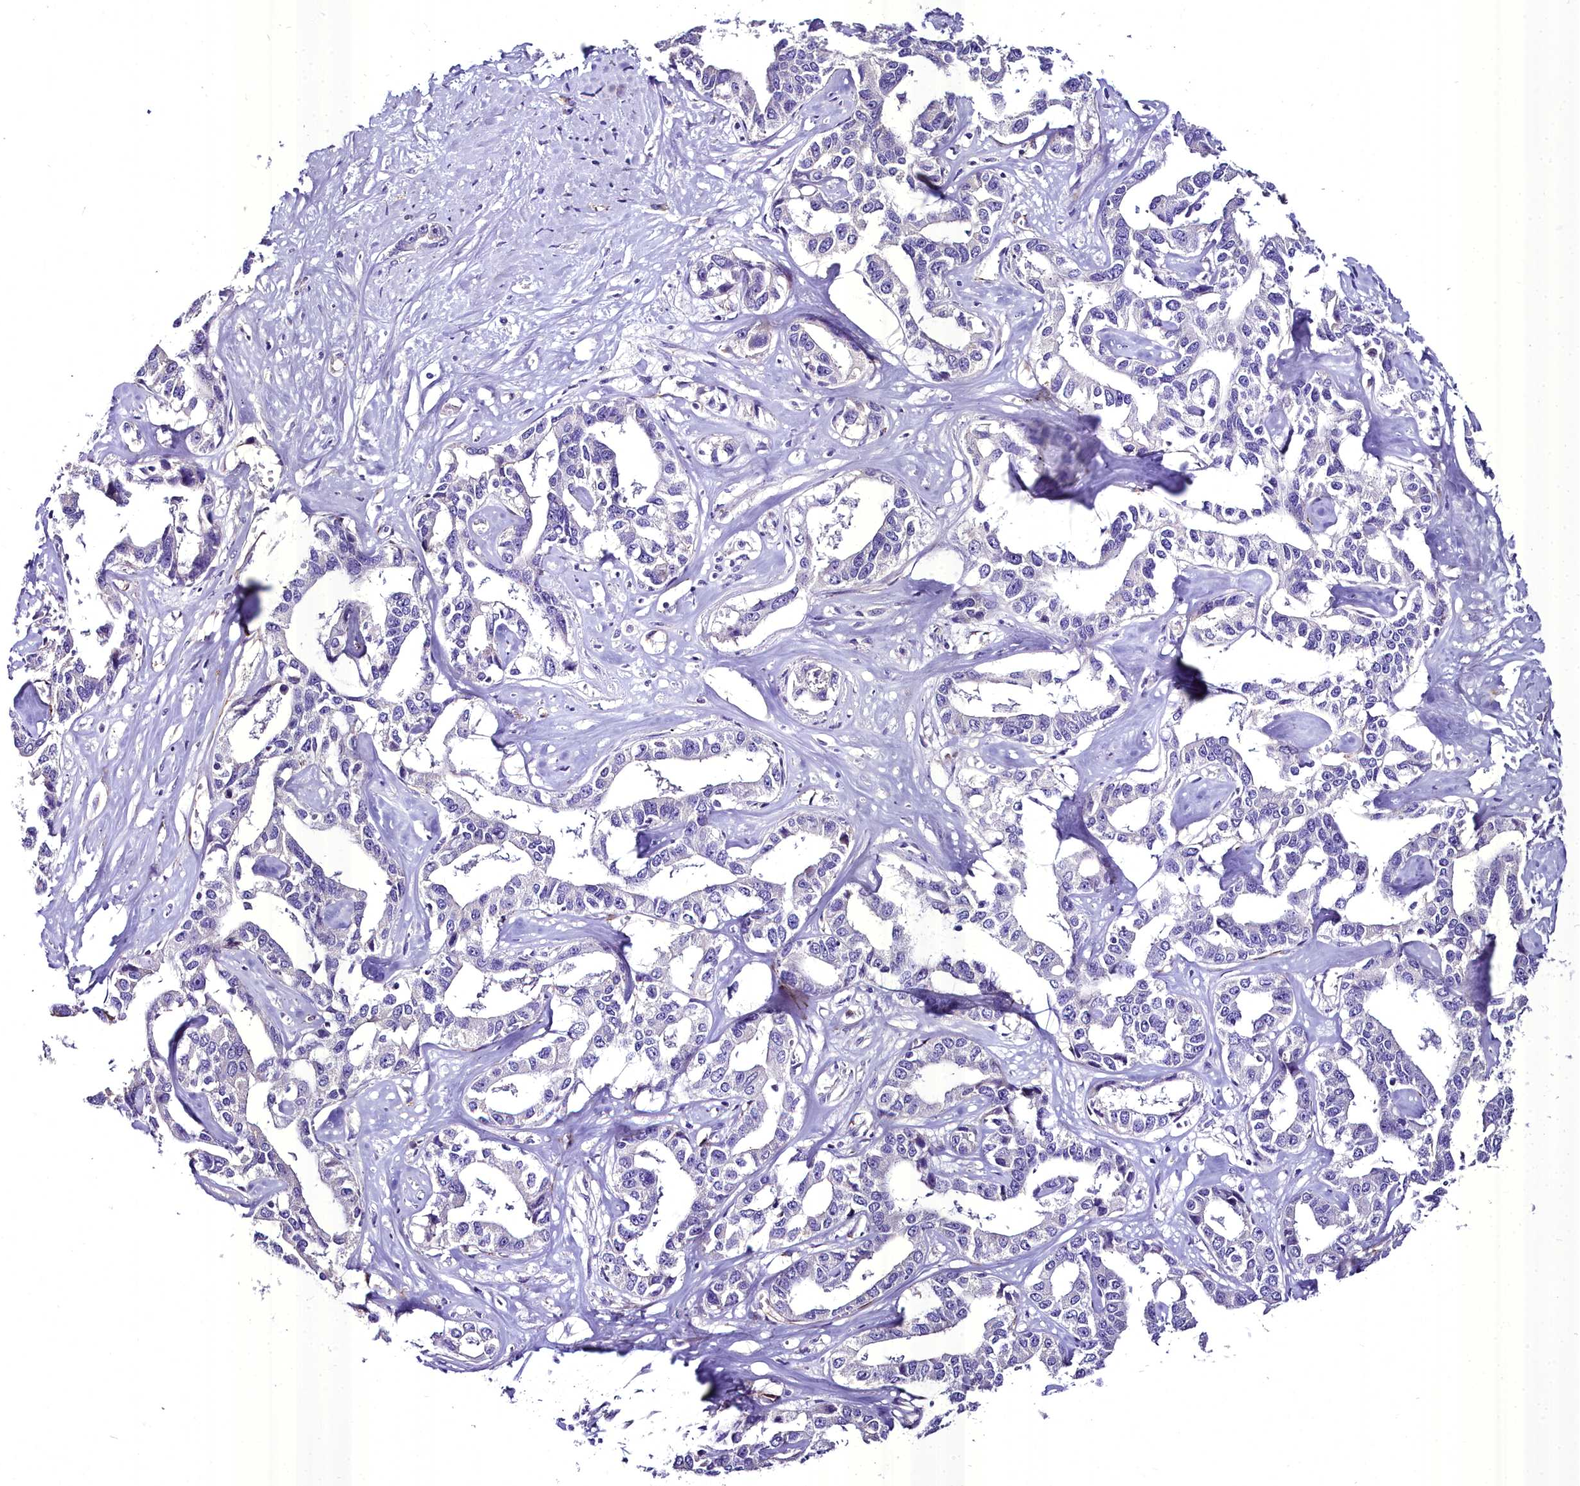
{"staining": {"intensity": "negative", "quantity": "none", "location": "none"}, "tissue": "liver cancer", "cell_type": "Tumor cells", "image_type": "cancer", "snomed": [{"axis": "morphology", "description": "Cholangiocarcinoma"}, {"axis": "topography", "description": "Liver"}], "caption": "Tumor cells are negative for protein expression in human liver cancer (cholangiocarcinoma).", "gene": "MS4A18", "patient": {"sex": "male", "age": 59}}